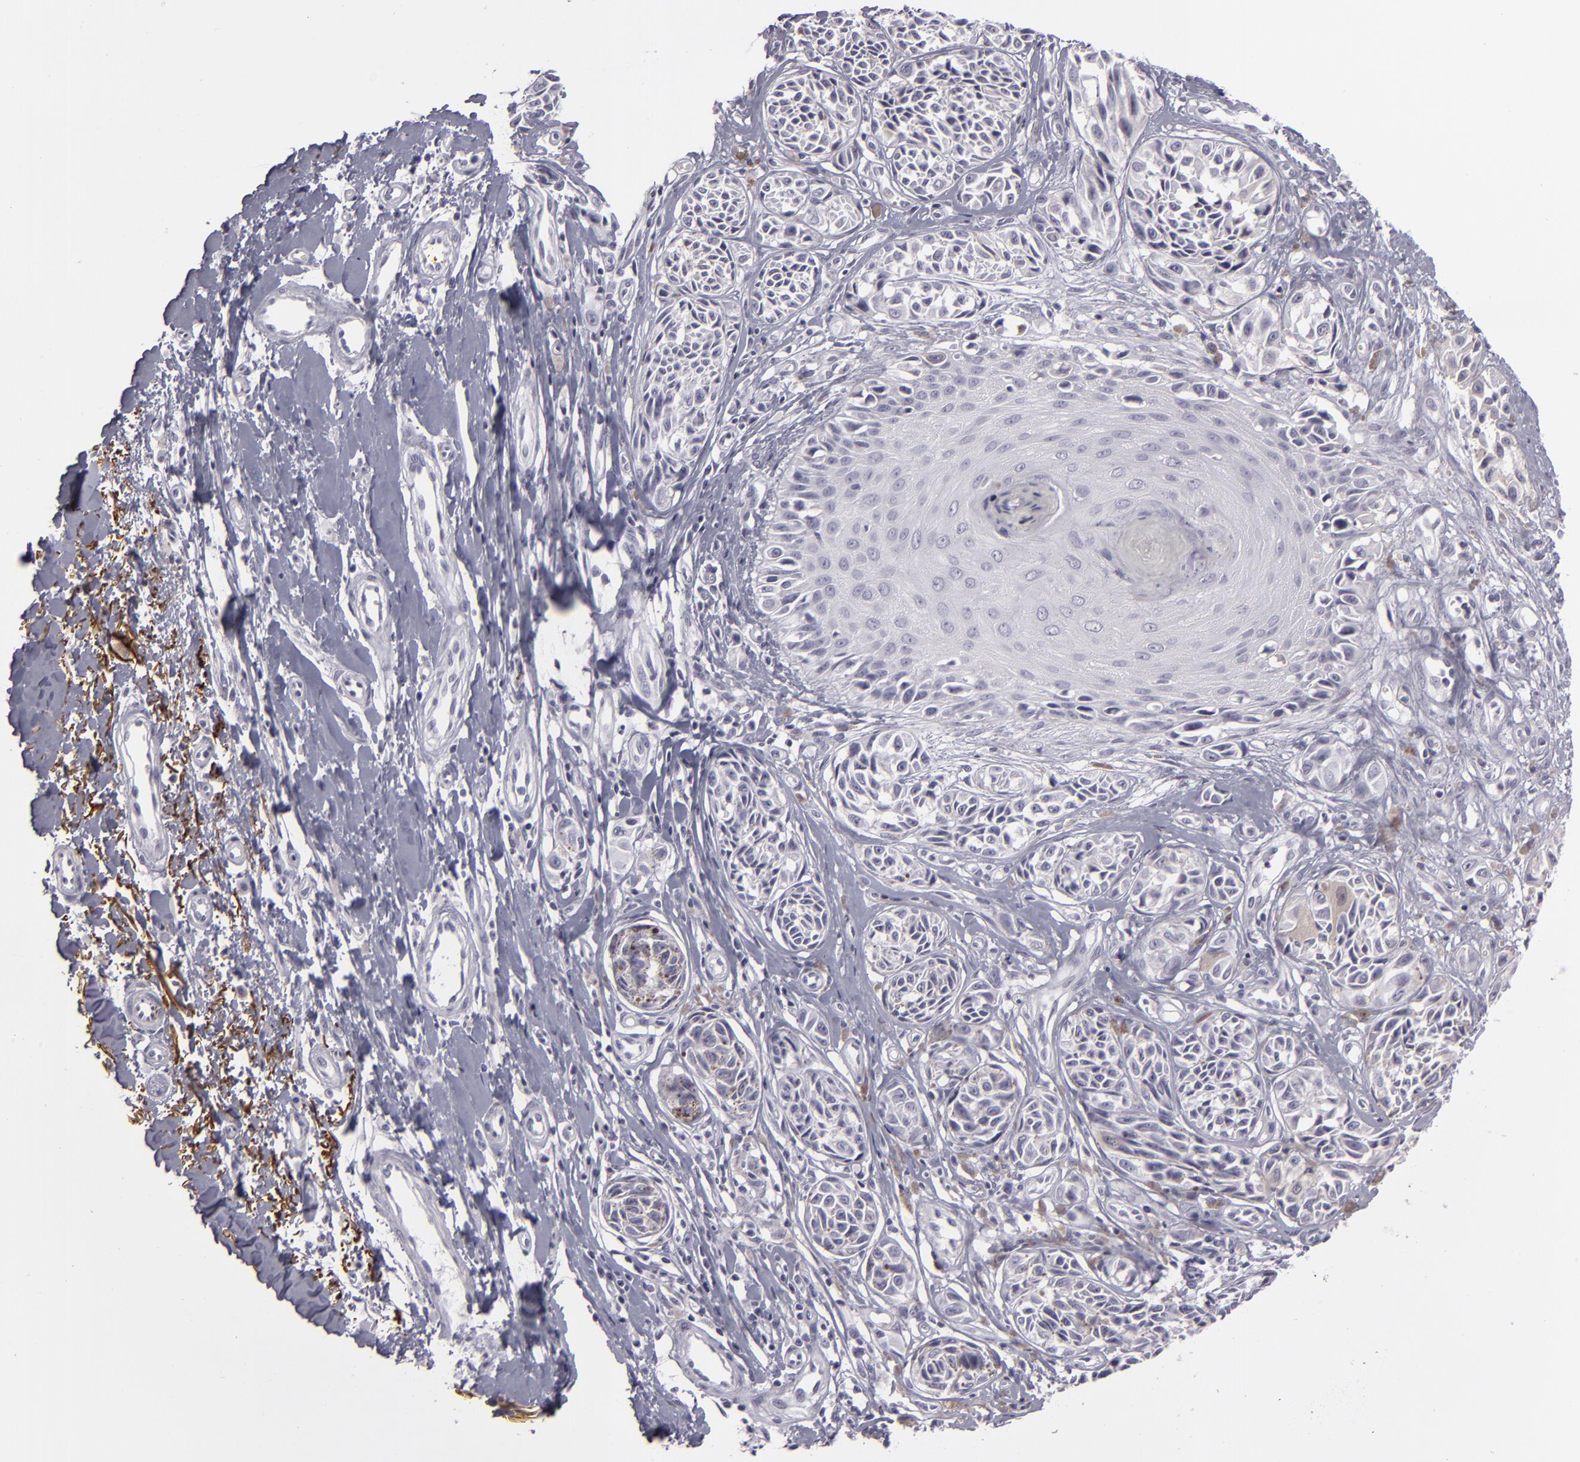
{"staining": {"intensity": "negative", "quantity": "none", "location": "none"}, "tissue": "melanoma", "cell_type": "Tumor cells", "image_type": "cancer", "snomed": [{"axis": "morphology", "description": "Malignant melanoma, NOS"}, {"axis": "topography", "description": "Skin"}], "caption": "Immunohistochemistry image of neoplastic tissue: human melanoma stained with DAB demonstrates no significant protein expression in tumor cells.", "gene": "C9", "patient": {"sex": "male", "age": 67}}